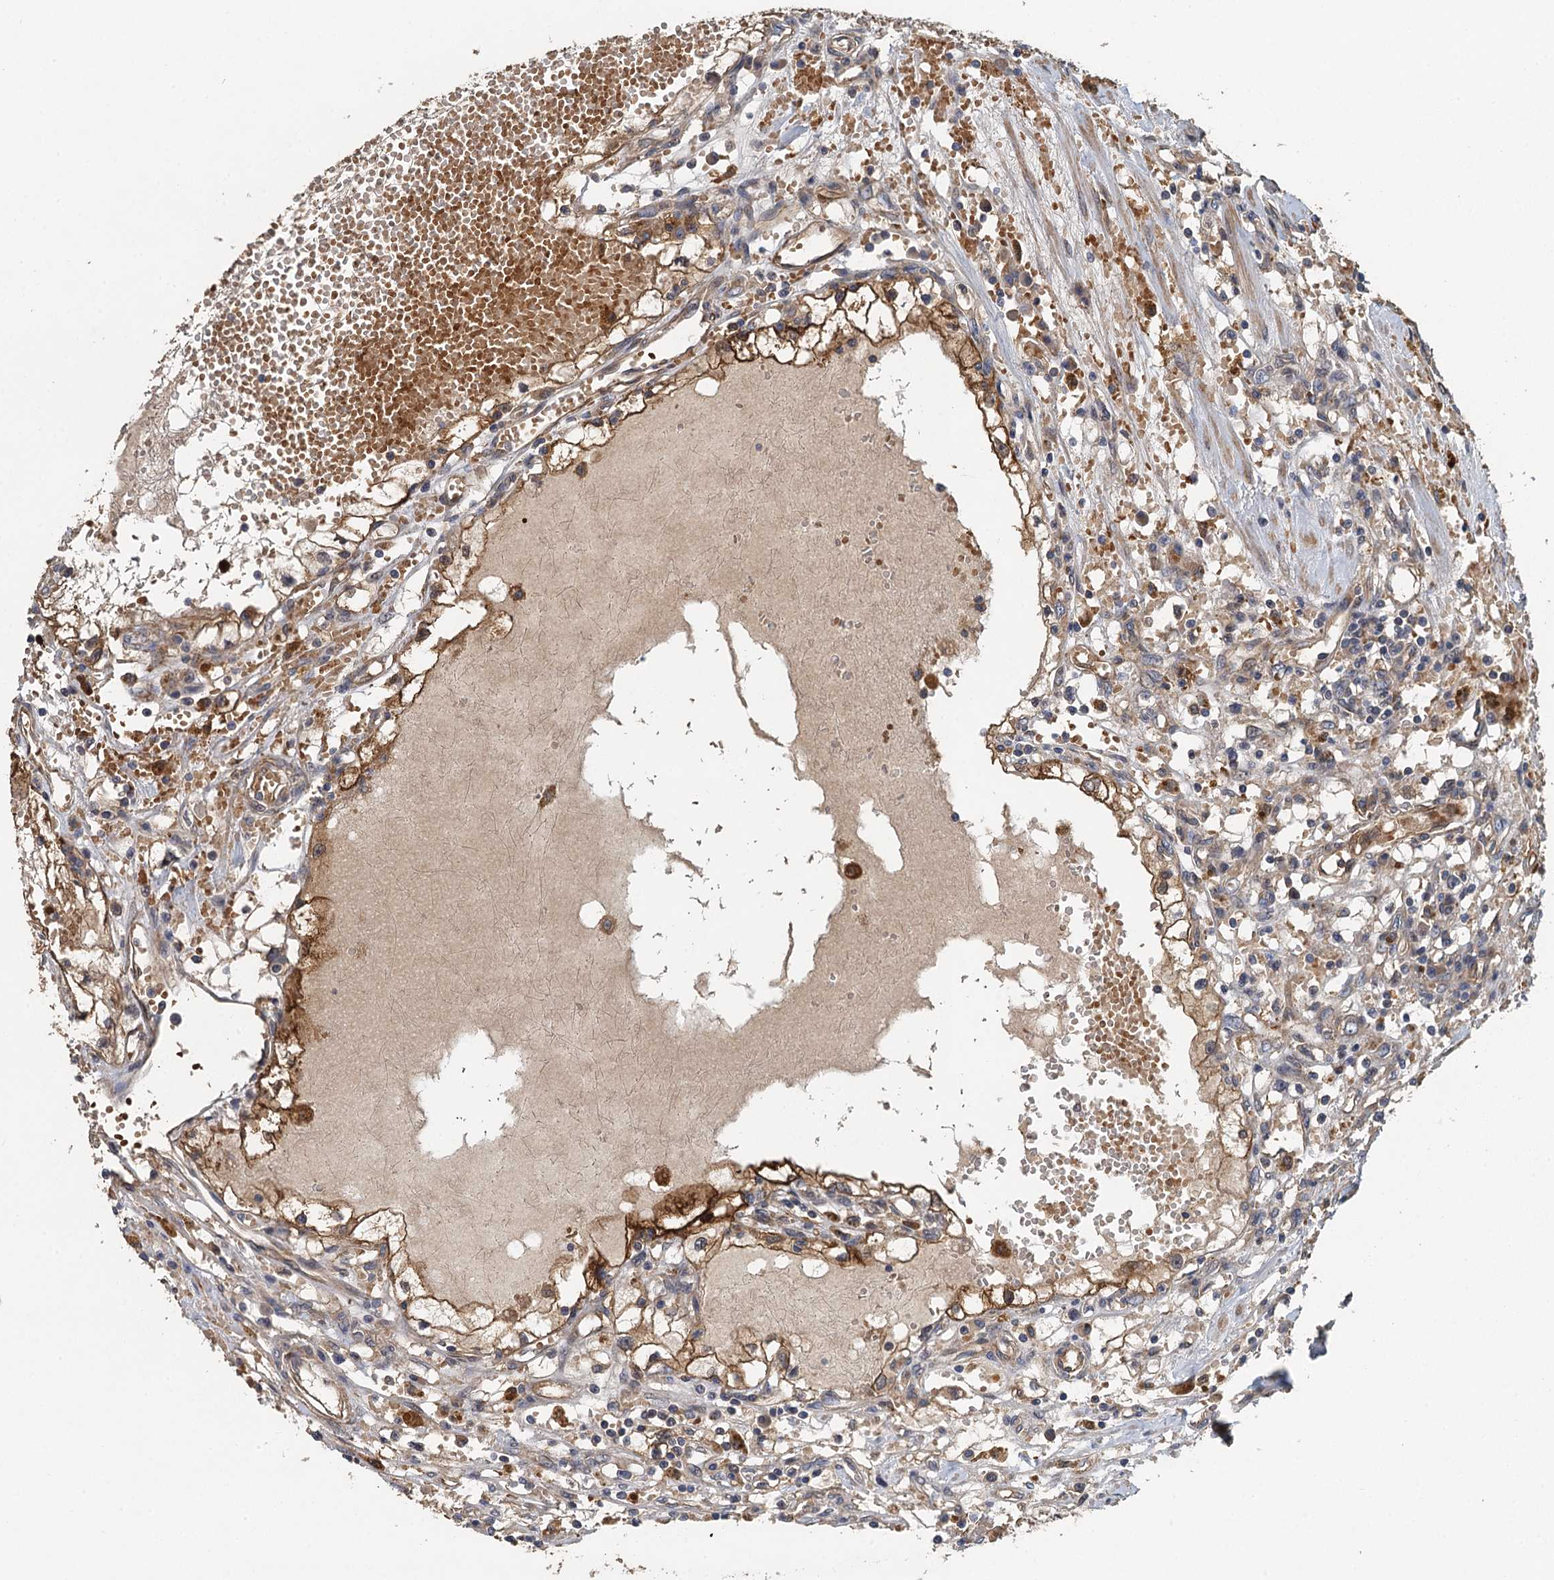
{"staining": {"intensity": "moderate", "quantity": ">75%", "location": "cytoplasmic/membranous"}, "tissue": "renal cancer", "cell_type": "Tumor cells", "image_type": "cancer", "snomed": [{"axis": "morphology", "description": "Adenocarcinoma, NOS"}, {"axis": "topography", "description": "Kidney"}], "caption": "This micrograph shows immunohistochemistry (IHC) staining of renal cancer (adenocarcinoma), with medium moderate cytoplasmic/membranous positivity in approximately >75% of tumor cells.", "gene": "RSAD2", "patient": {"sex": "male", "age": 56}}